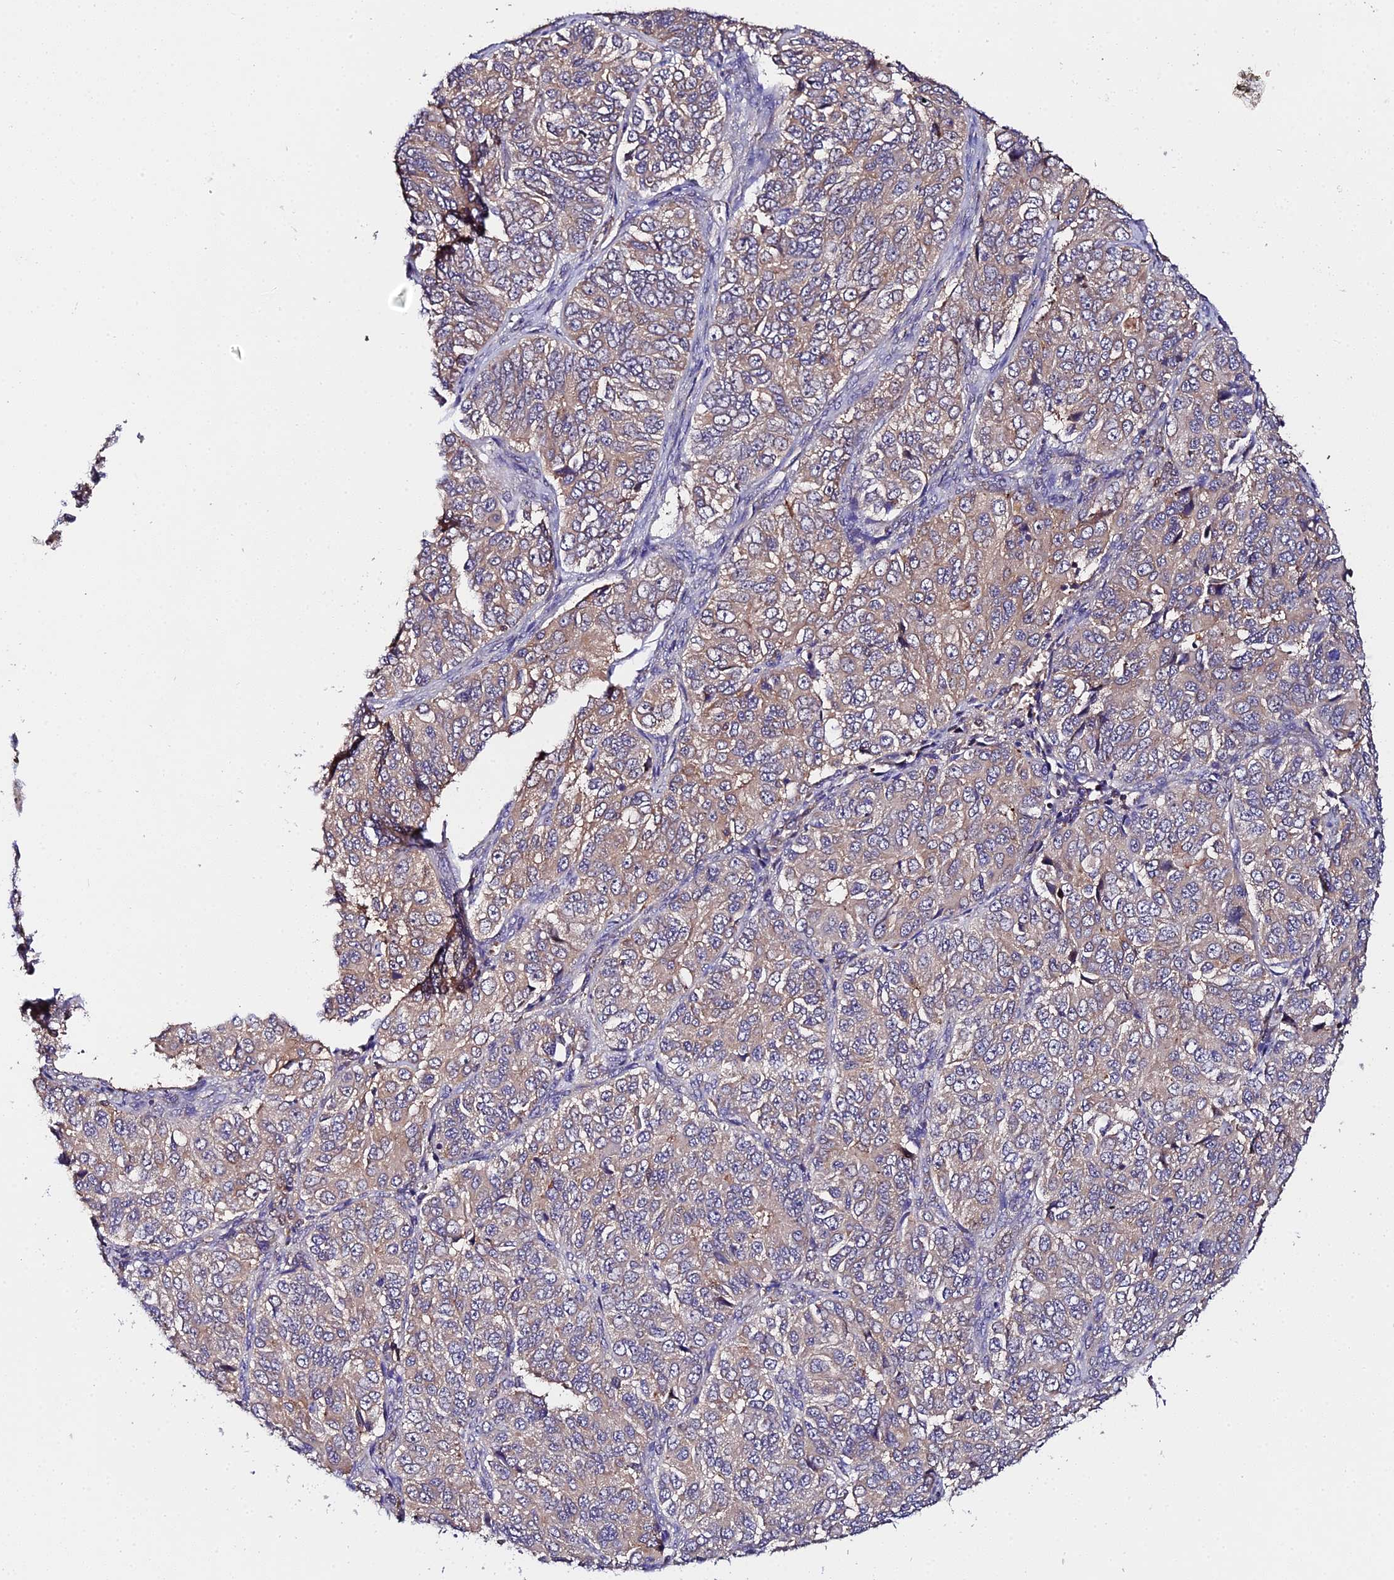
{"staining": {"intensity": "weak", "quantity": "25%-75%", "location": "cytoplasmic/membranous"}, "tissue": "ovarian cancer", "cell_type": "Tumor cells", "image_type": "cancer", "snomed": [{"axis": "morphology", "description": "Carcinoma, endometroid"}, {"axis": "topography", "description": "Ovary"}], "caption": "DAB (3,3'-diaminobenzidine) immunohistochemical staining of human ovarian endometroid carcinoma displays weak cytoplasmic/membranous protein staining in about 25%-75% of tumor cells. The protein of interest is stained brown, and the nuclei are stained in blue (DAB (3,3'-diaminobenzidine) IHC with brightfield microscopy, high magnification).", "gene": "ZBED8", "patient": {"sex": "female", "age": 51}}